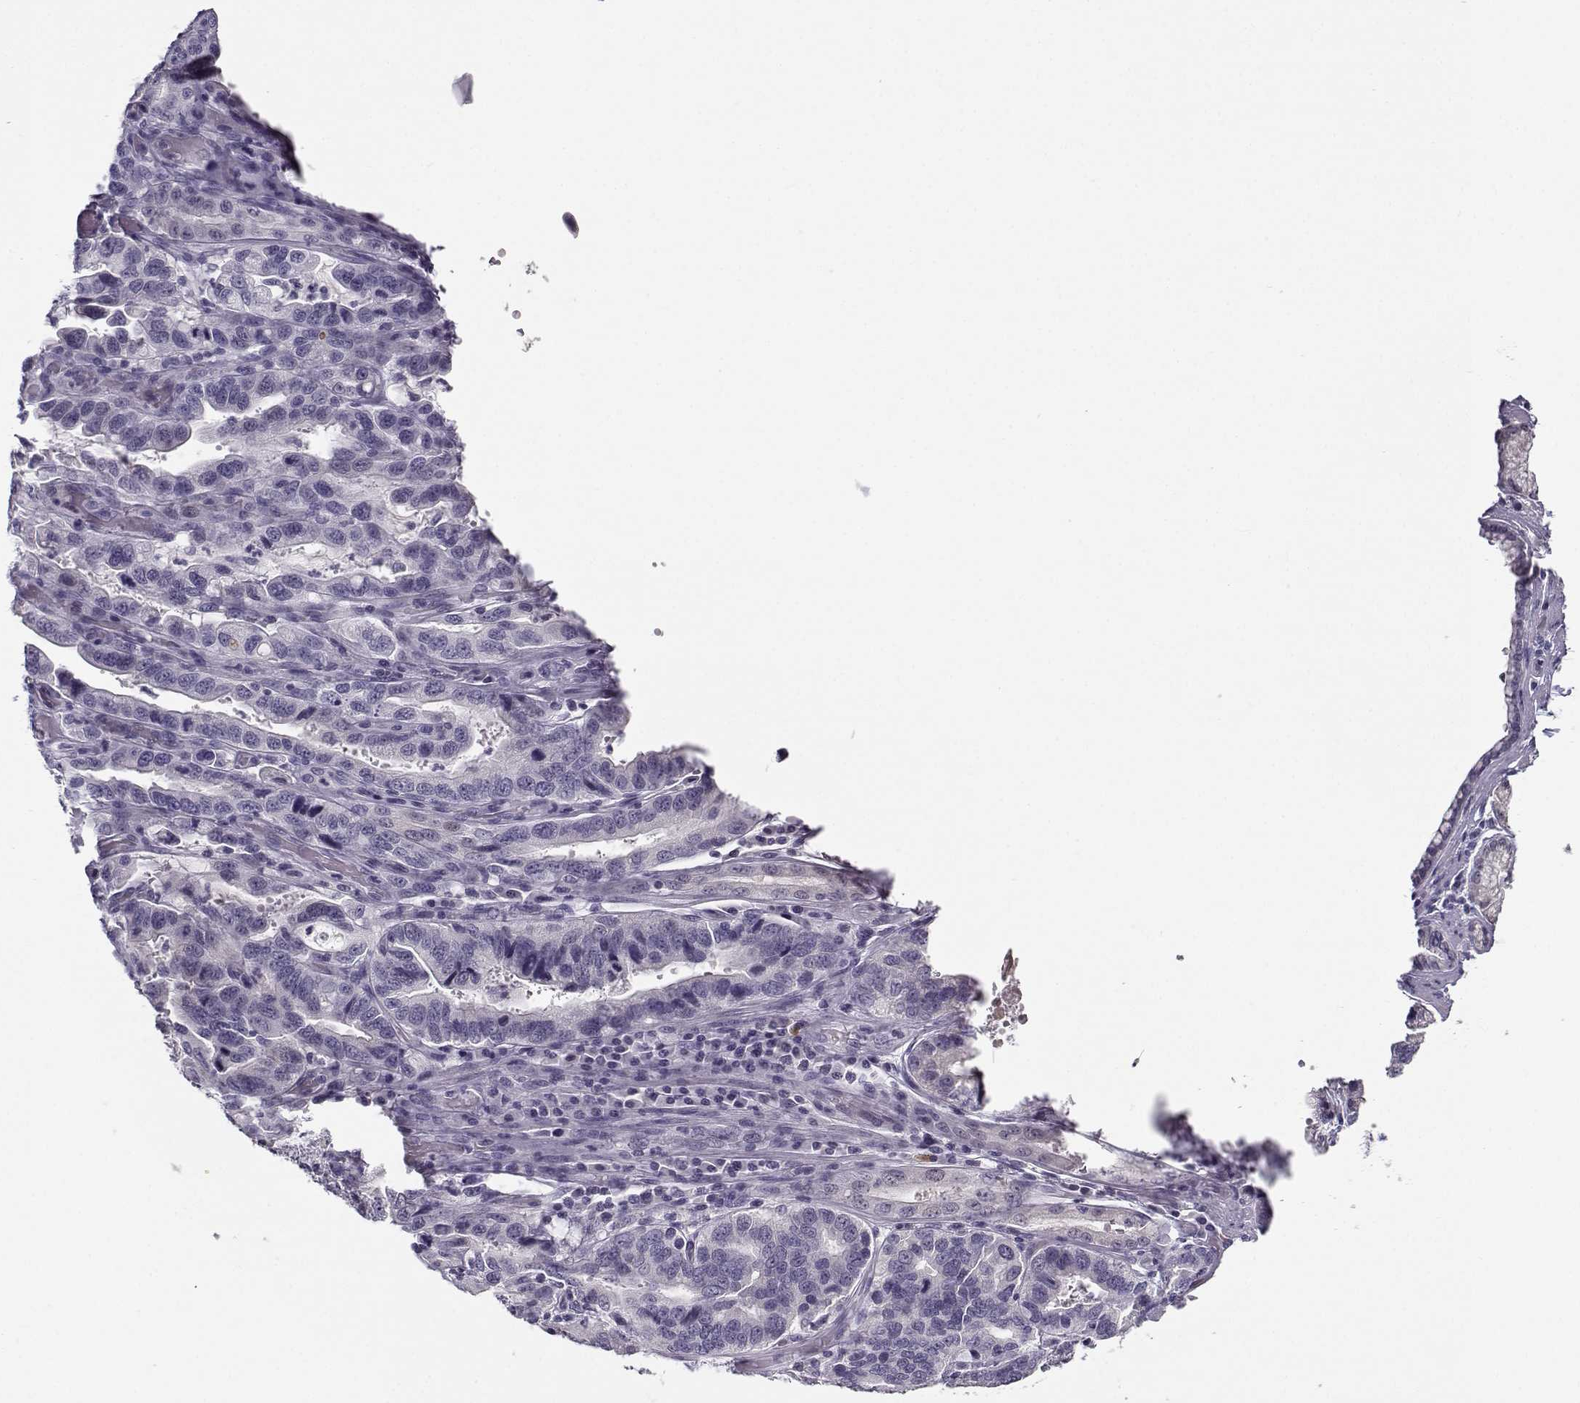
{"staining": {"intensity": "negative", "quantity": "none", "location": "none"}, "tissue": "stomach cancer", "cell_type": "Tumor cells", "image_type": "cancer", "snomed": [{"axis": "morphology", "description": "Adenocarcinoma, NOS"}, {"axis": "topography", "description": "Stomach, lower"}], "caption": "This is an immunohistochemistry image of human stomach cancer. There is no expression in tumor cells.", "gene": "CFAP77", "patient": {"sex": "female", "age": 76}}